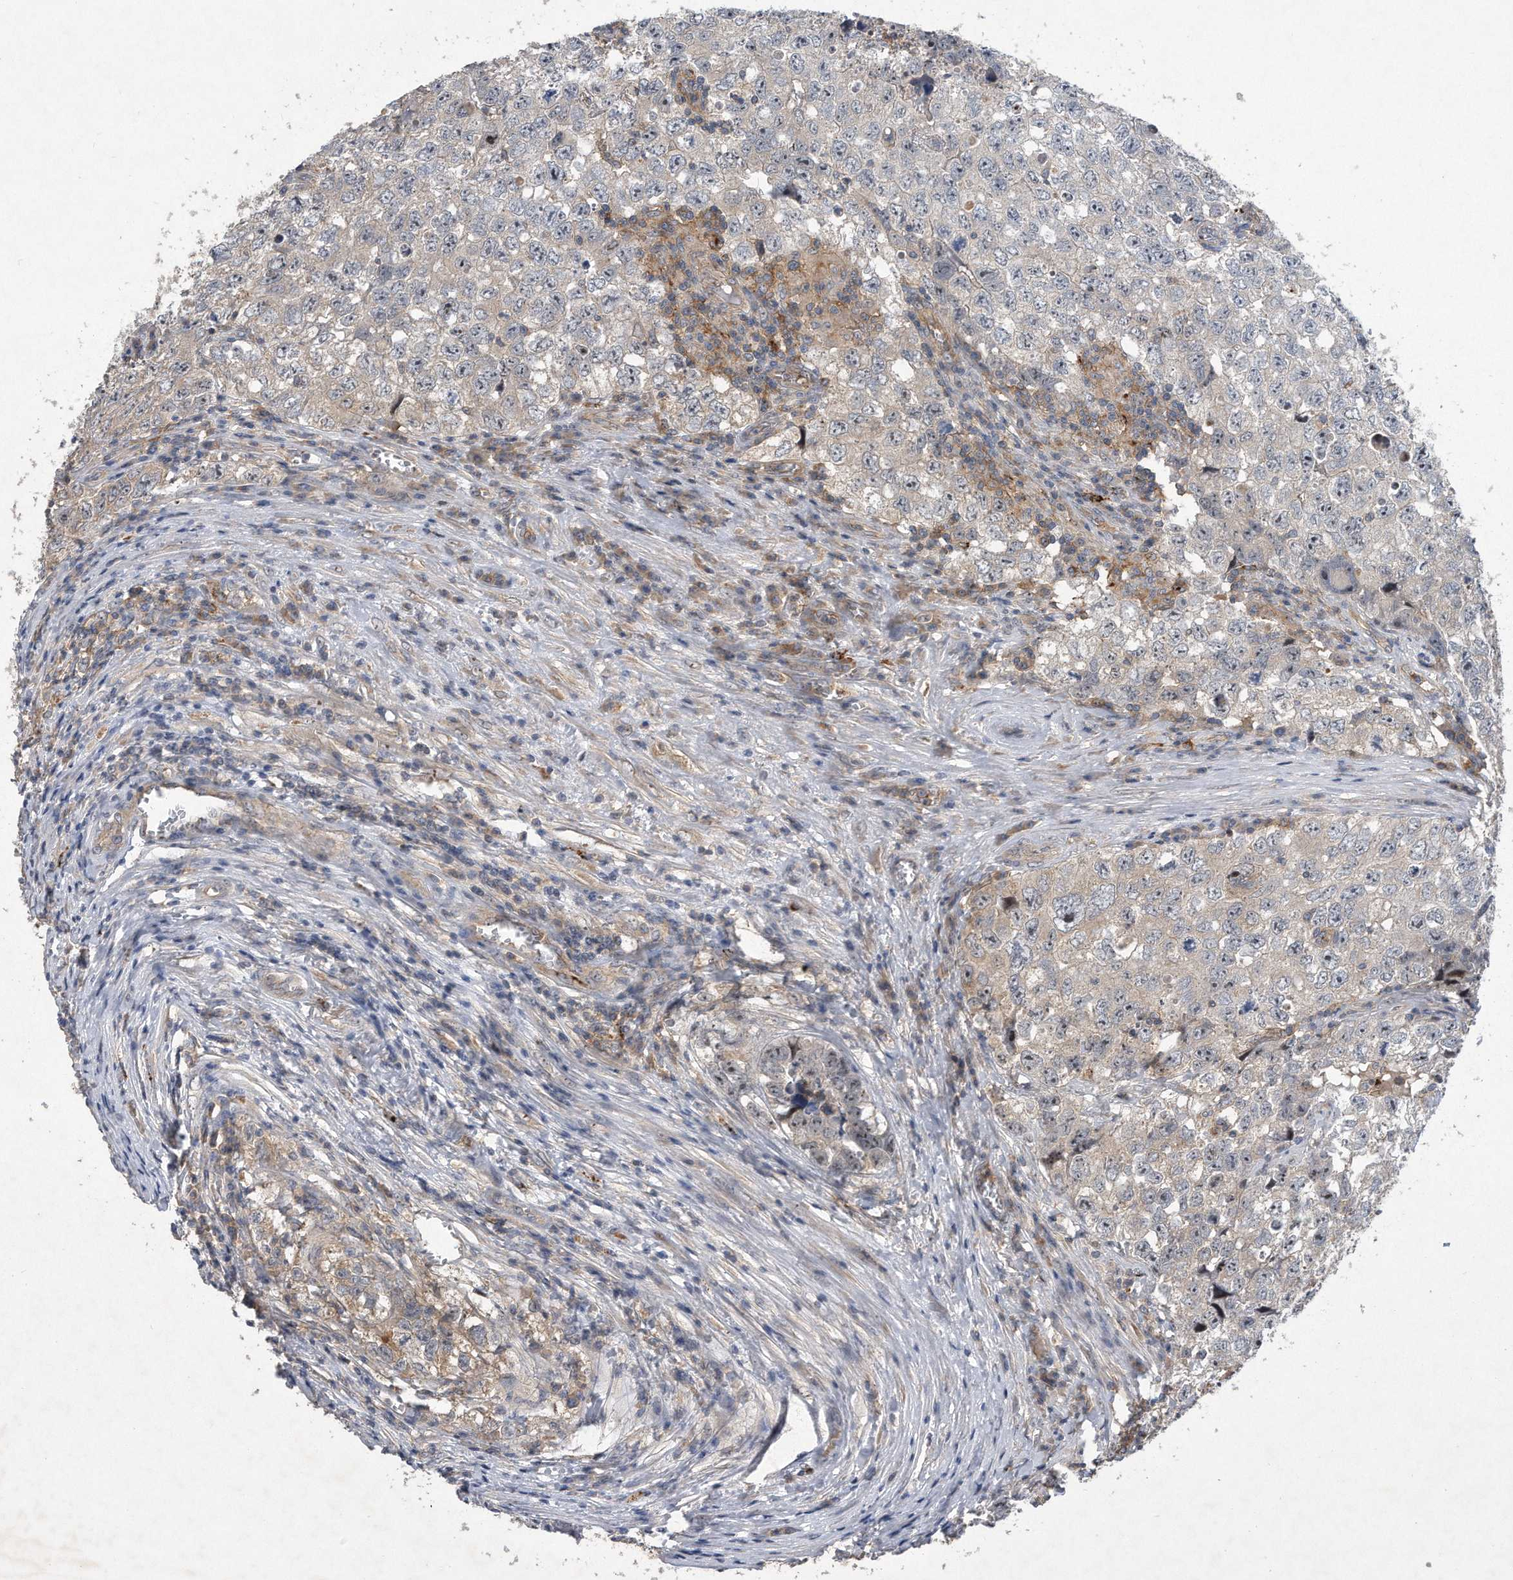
{"staining": {"intensity": "weak", "quantity": "25%-75%", "location": "cytoplasmic/membranous"}, "tissue": "testis cancer", "cell_type": "Tumor cells", "image_type": "cancer", "snomed": [{"axis": "morphology", "description": "Seminoma, NOS"}, {"axis": "morphology", "description": "Carcinoma, Embryonal, NOS"}, {"axis": "topography", "description": "Testis"}], "caption": "DAB (3,3'-diaminobenzidine) immunohistochemical staining of testis cancer (embryonal carcinoma) displays weak cytoplasmic/membranous protein staining in about 25%-75% of tumor cells.", "gene": "PGBD2", "patient": {"sex": "male", "age": 43}}